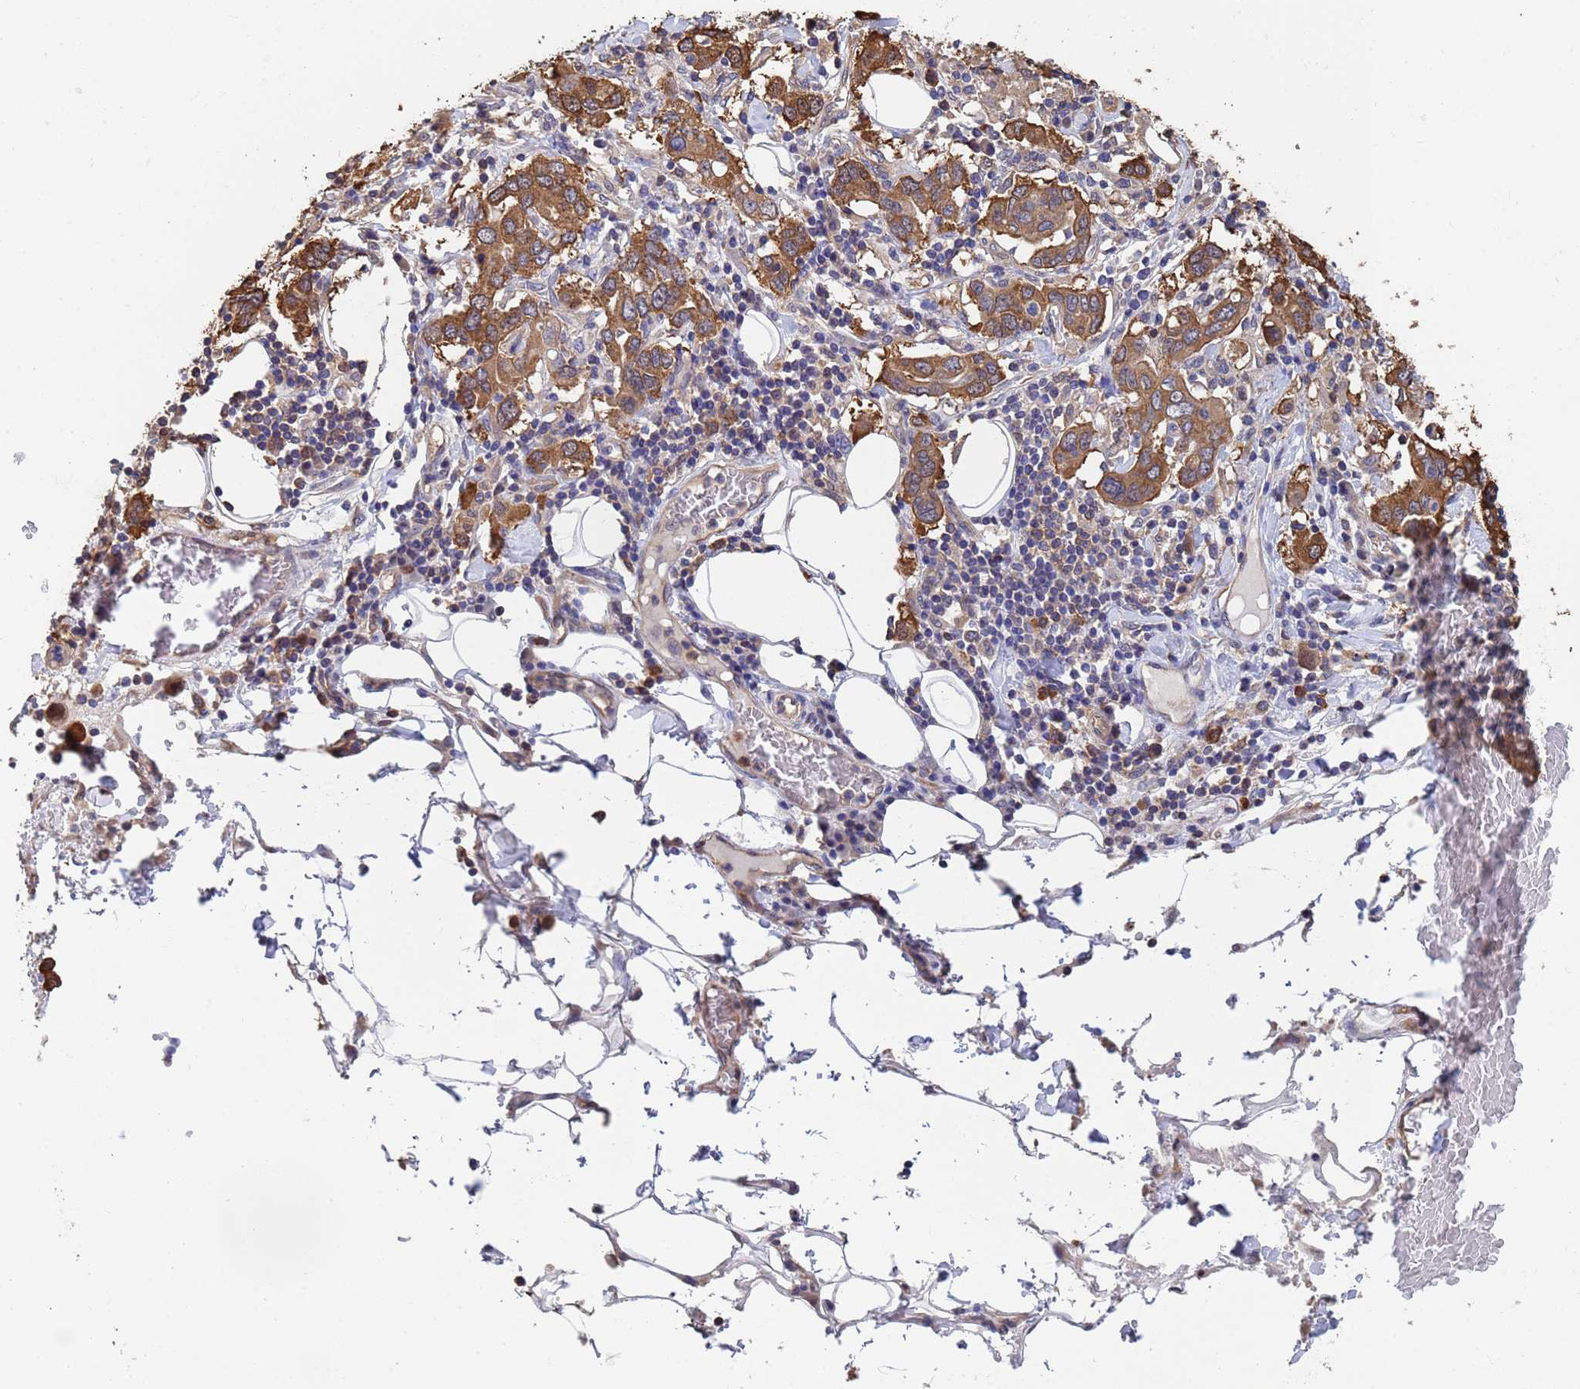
{"staining": {"intensity": "moderate", "quantity": ">75%", "location": "cytoplasmic/membranous"}, "tissue": "stomach cancer", "cell_type": "Tumor cells", "image_type": "cancer", "snomed": [{"axis": "morphology", "description": "Adenocarcinoma, NOS"}, {"axis": "topography", "description": "Stomach, upper"}, {"axis": "topography", "description": "Stomach"}], "caption": "High-magnification brightfield microscopy of stomach adenocarcinoma stained with DAB (3,3'-diaminobenzidine) (brown) and counterstained with hematoxylin (blue). tumor cells exhibit moderate cytoplasmic/membranous expression is identified in about>75% of cells.", "gene": "FAM25A", "patient": {"sex": "male", "age": 62}}